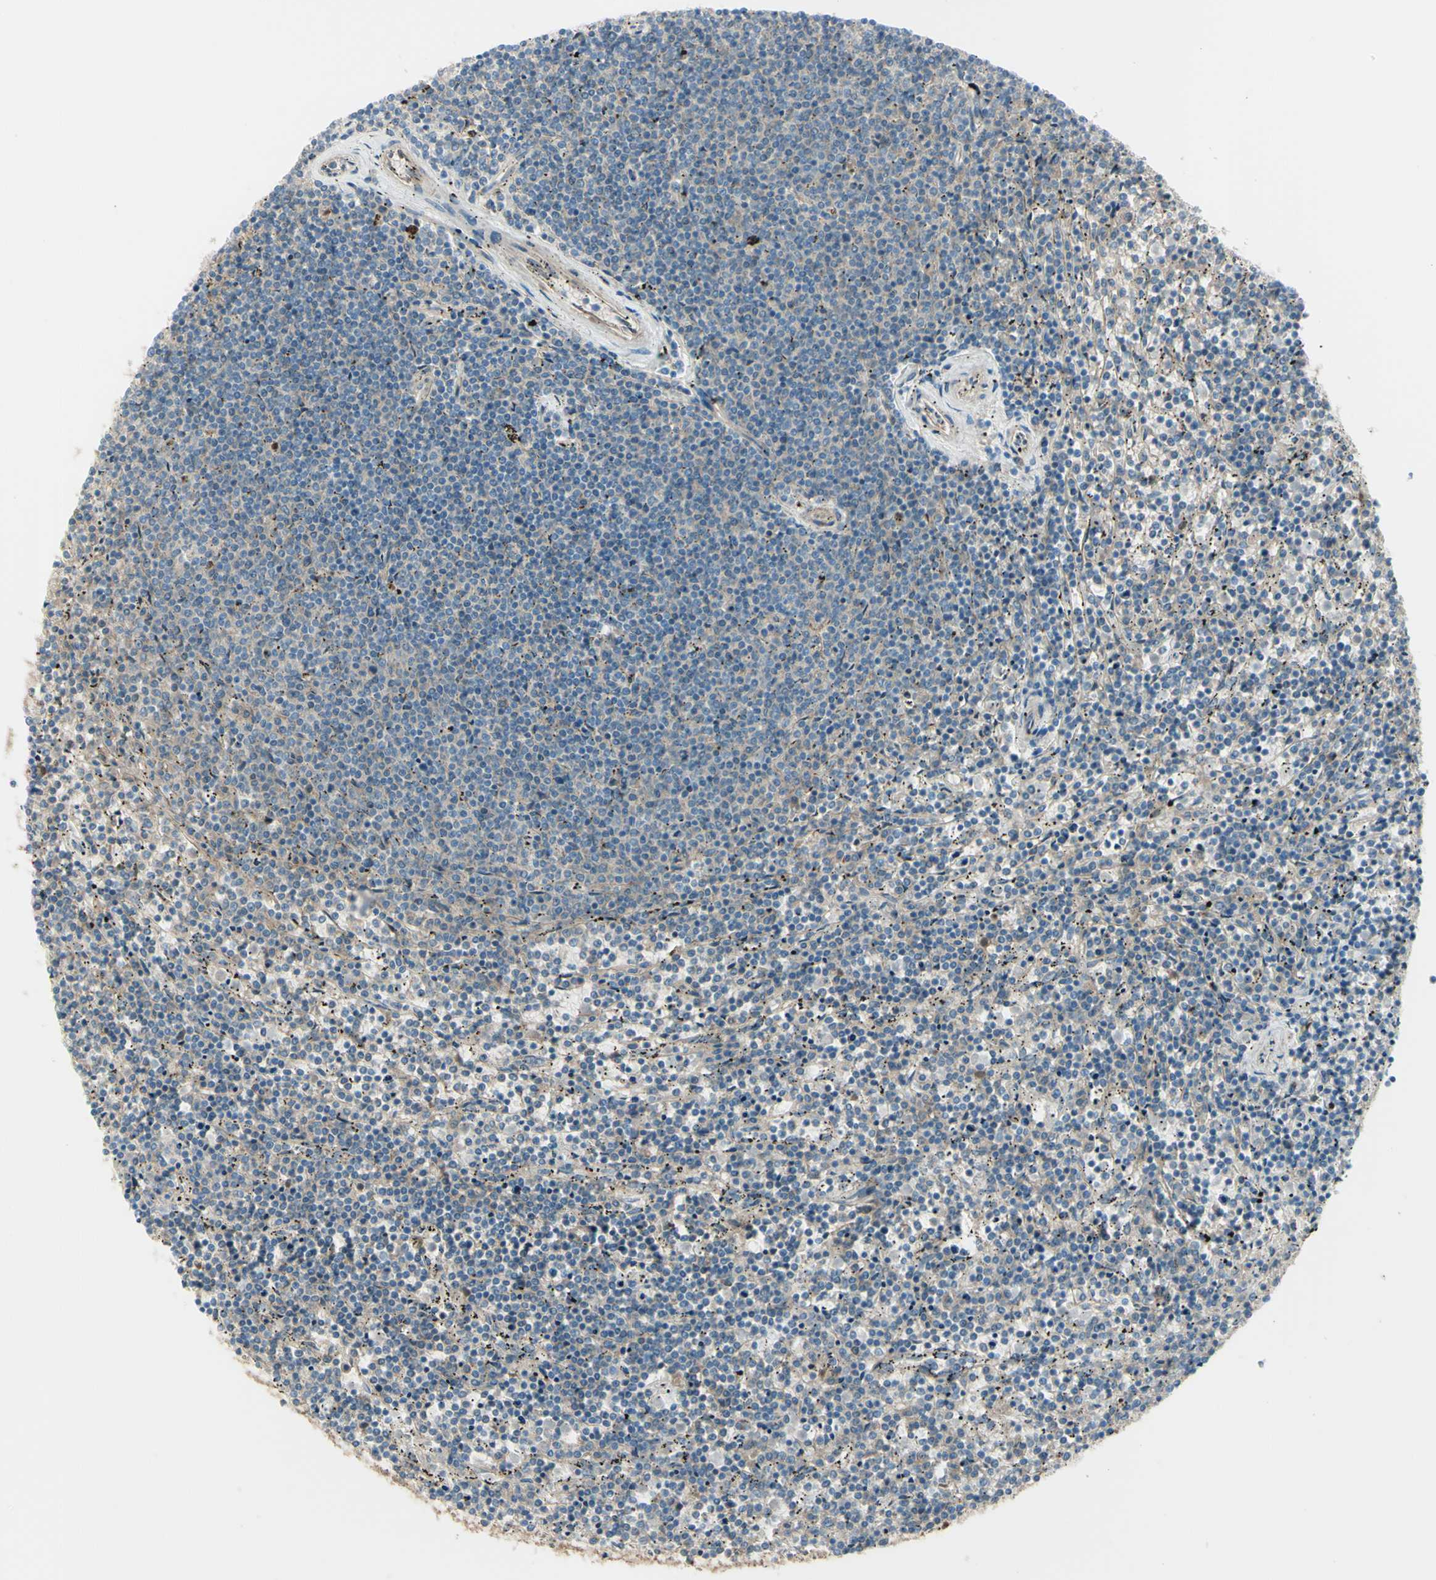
{"staining": {"intensity": "weak", "quantity": ">75%", "location": "cytoplasmic/membranous"}, "tissue": "lymphoma", "cell_type": "Tumor cells", "image_type": "cancer", "snomed": [{"axis": "morphology", "description": "Malignant lymphoma, non-Hodgkin's type, Low grade"}, {"axis": "topography", "description": "Spleen"}], "caption": "Immunohistochemistry (IHC) (DAB (3,3'-diaminobenzidine)) staining of human lymphoma exhibits weak cytoplasmic/membranous protein staining in about >75% of tumor cells.", "gene": "PCDHGA2", "patient": {"sex": "female", "age": 50}}